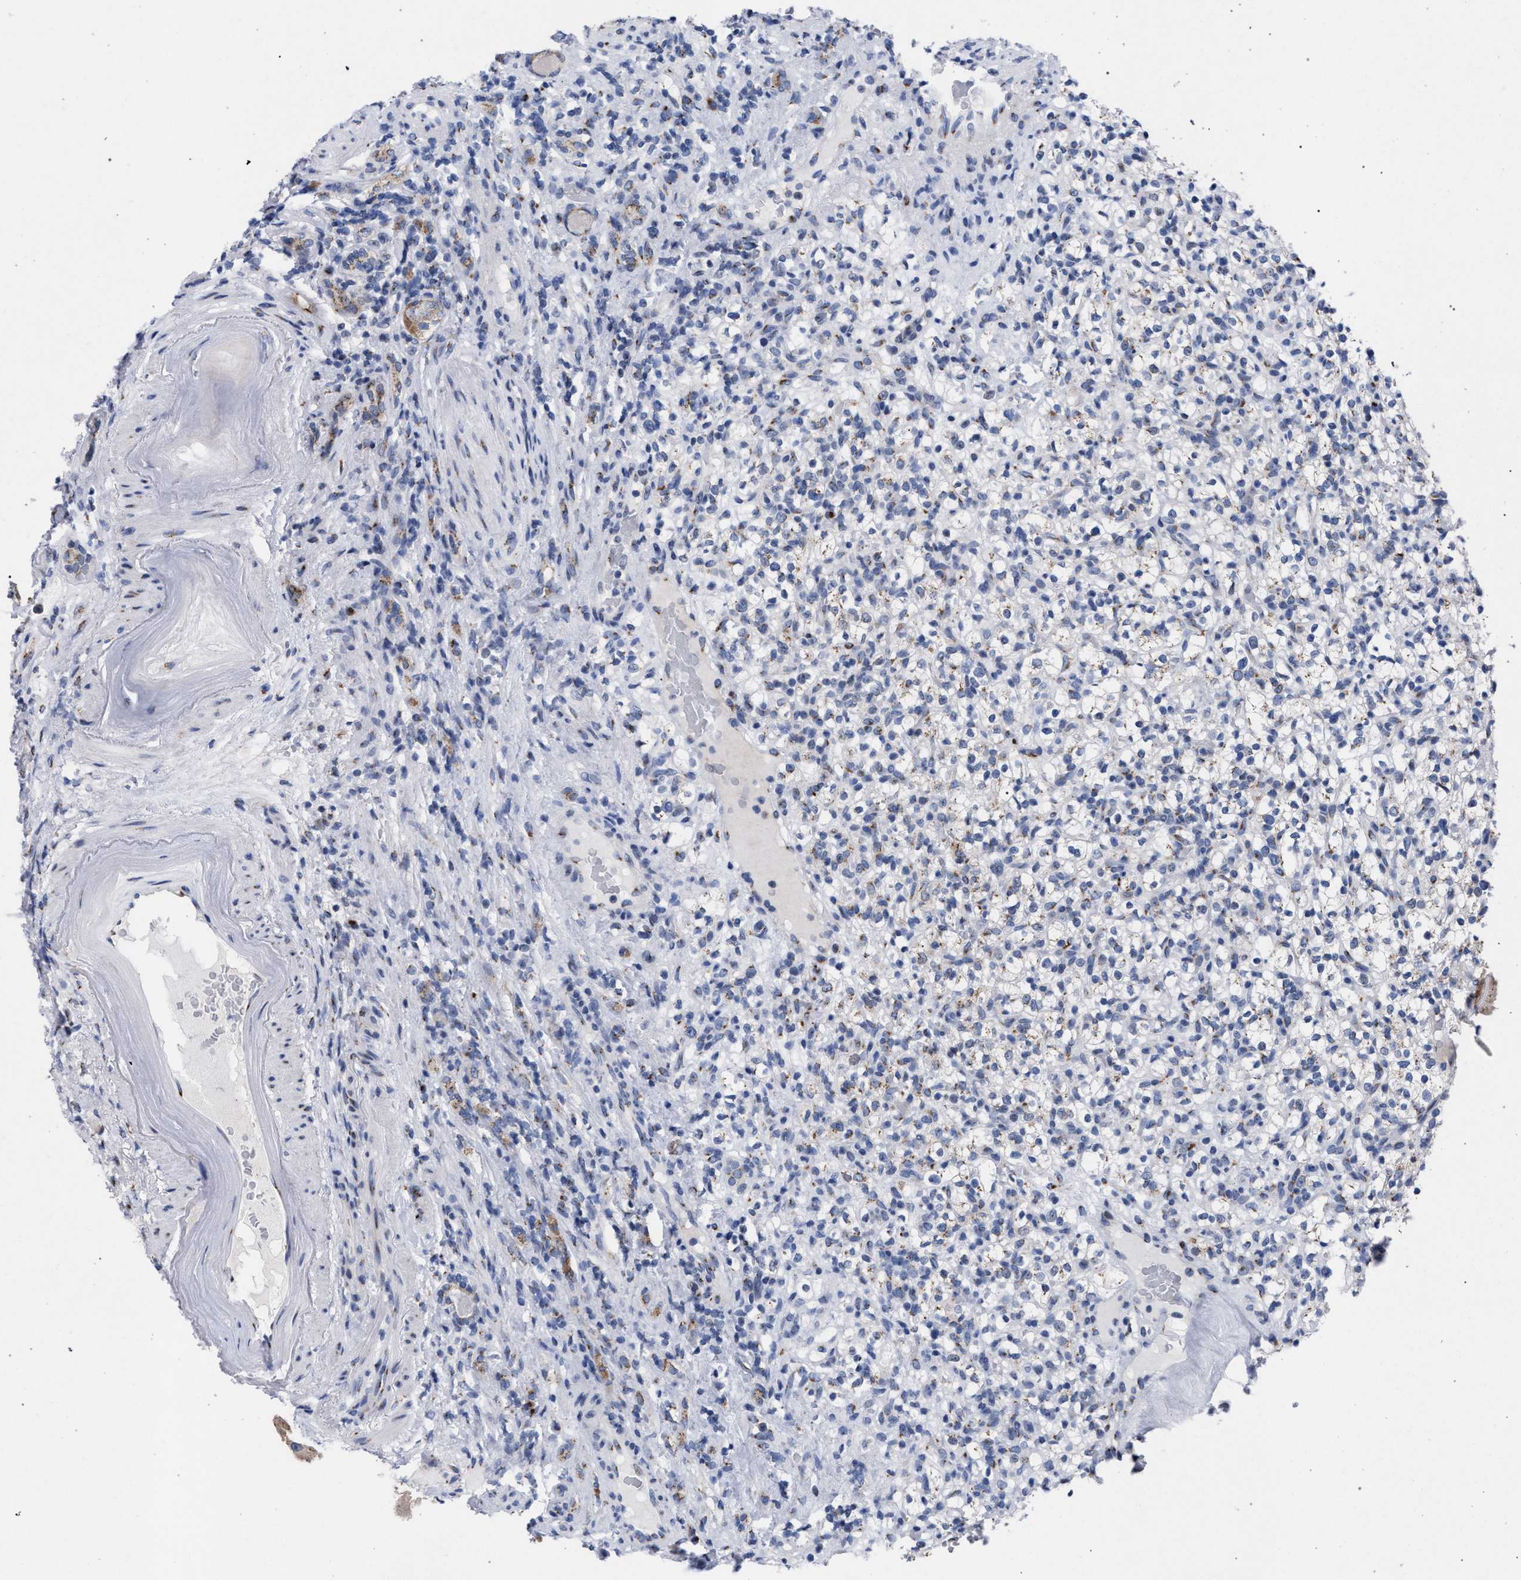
{"staining": {"intensity": "weak", "quantity": "<25%", "location": "cytoplasmic/membranous"}, "tissue": "renal cancer", "cell_type": "Tumor cells", "image_type": "cancer", "snomed": [{"axis": "morphology", "description": "Normal tissue, NOS"}, {"axis": "morphology", "description": "Adenocarcinoma, NOS"}, {"axis": "topography", "description": "Kidney"}], "caption": "Immunohistochemistry (IHC) histopathology image of renal adenocarcinoma stained for a protein (brown), which displays no positivity in tumor cells.", "gene": "GOLGA2", "patient": {"sex": "female", "age": 72}}